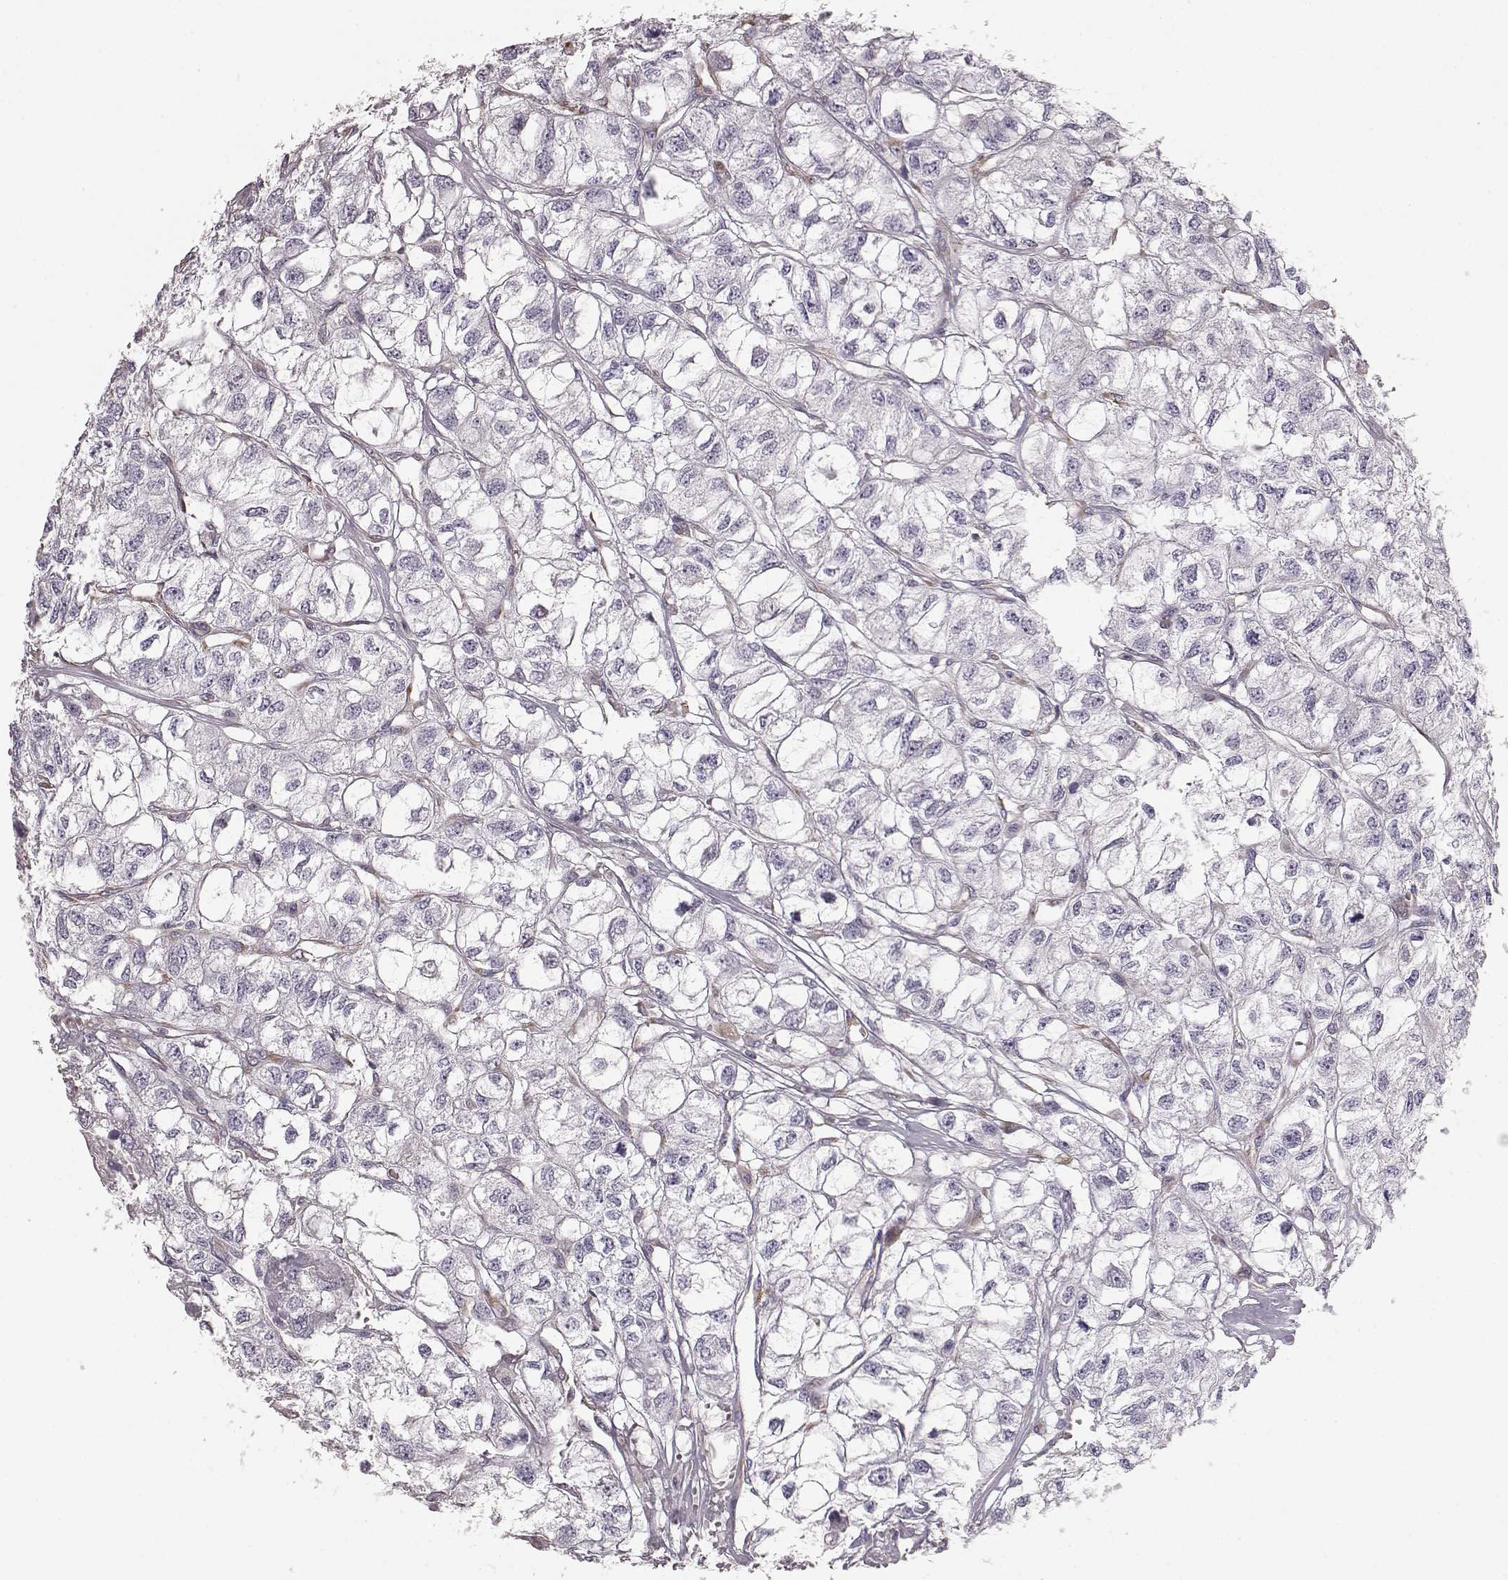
{"staining": {"intensity": "negative", "quantity": "none", "location": "none"}, "tissue": "renal cancer", "cell_type": "Tumor cells", "image_type": "cancer", "snomed": [{"axis": "morphology", "description": "Adenocarcinoma, NOS"}, {"axis": "topography", "description": "Kidney"}], "caption": "Tumor cells show no significant staining in renal adenocarcinoma. (Stains: DAB immunohistochemistry with hematoxylin counter stain, Microscopy: brightfield microscopy at high magnification).", "gene": "ELOVL5", "patient": {"sex": "male", "age": 56}}